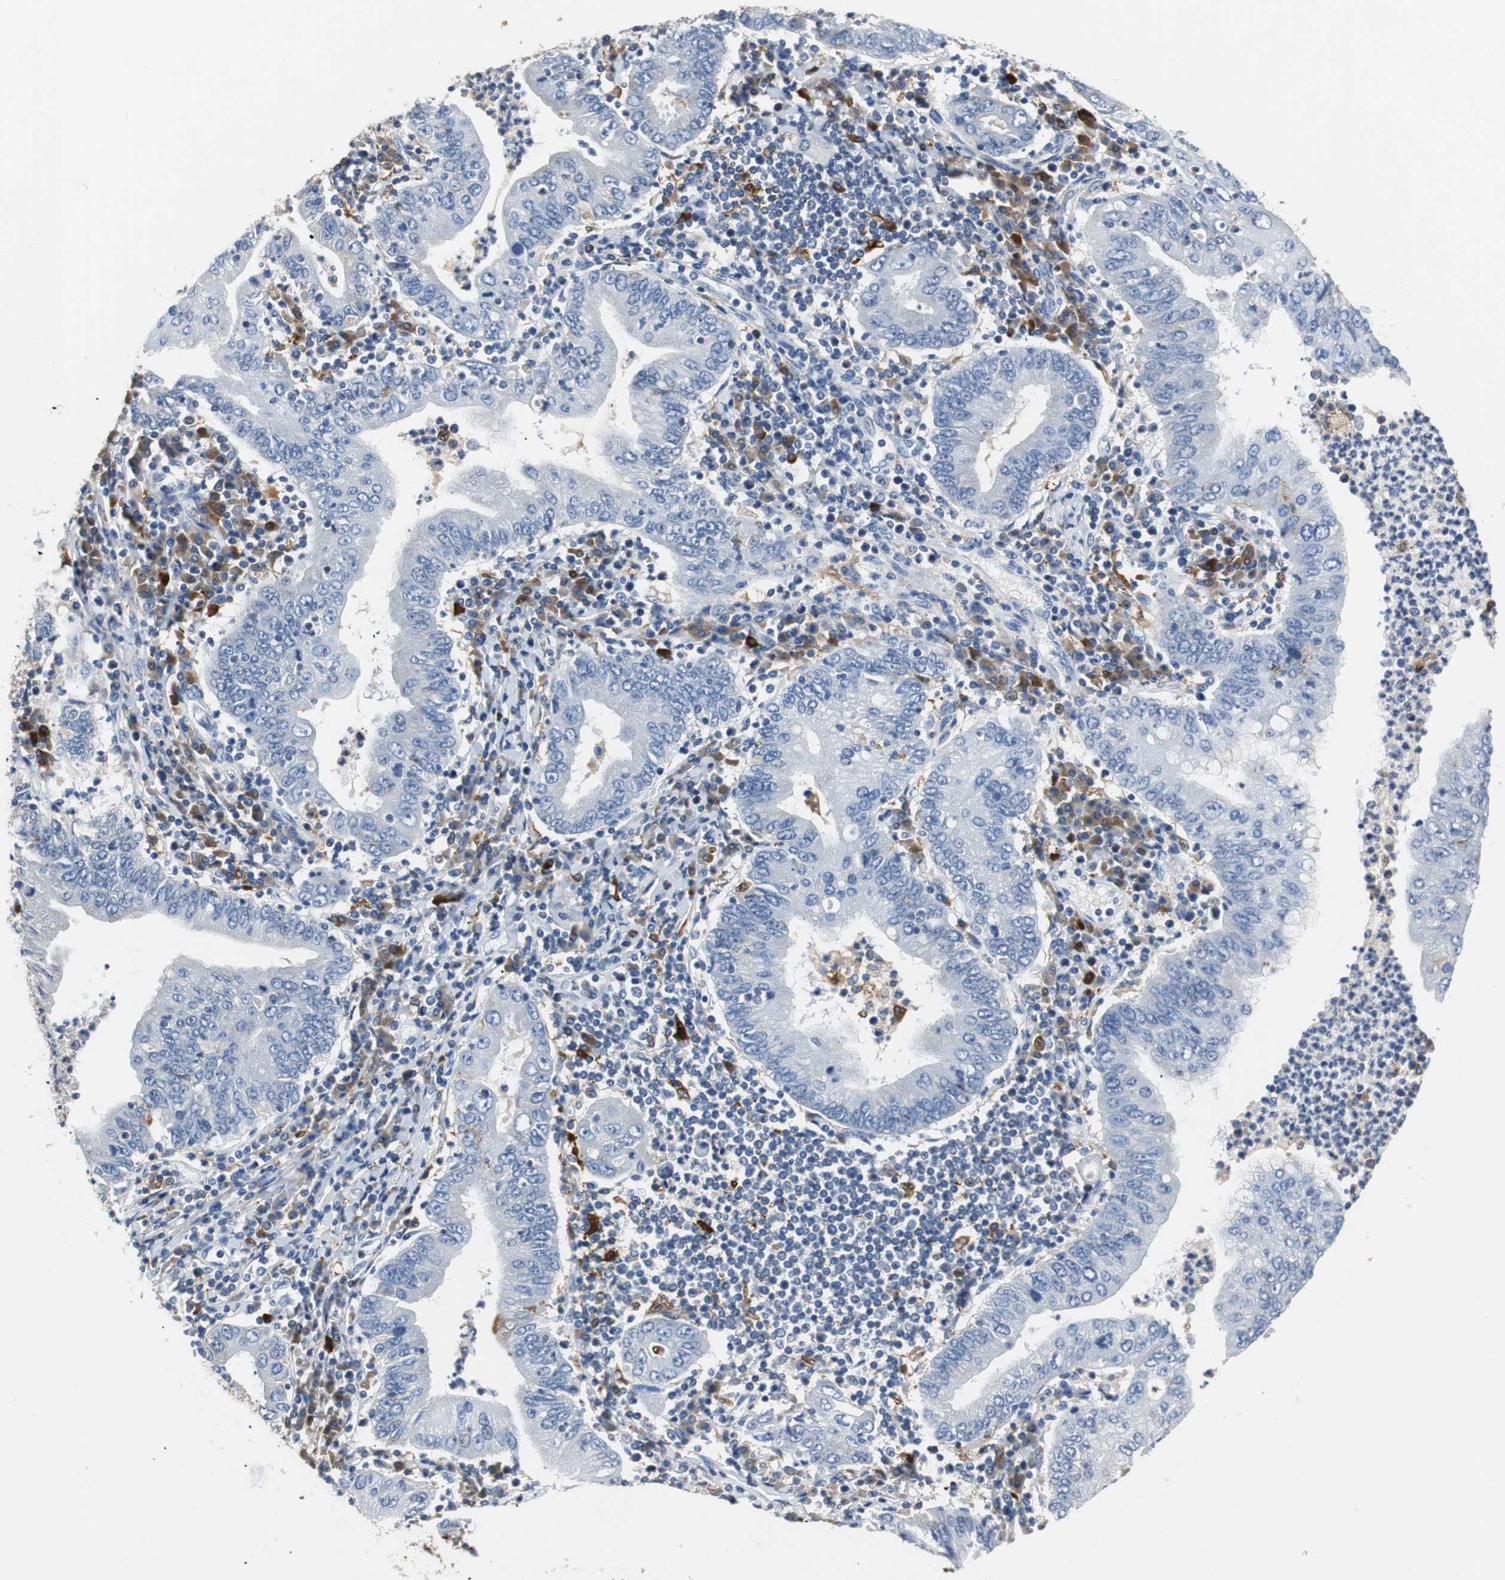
{"staining": {"intensity": "negative", "quantity": "none", "location": "none"}, "tissue": "stomach cancer", "cell_type": "Tumor cells", "image_type": "cancer", "snomed": [{"axis": "morphology", "description": "Normal tissue, NOS"}, {"axis": "morphology", "description": "Adenocarcinoma, NOS"}, {"axis": "topography", "description": "Esophagus"}, {"axis": "topography", "description": "Stomach, upper"}, {"axis": "topography", "description": "Peripheral nerve tissue"}], "caption": "Micrograph shows no significant protein expression in tumor cells of stomach cancer.", "gene": "PI15", "patient": {"sex": "male", "age": 62}}